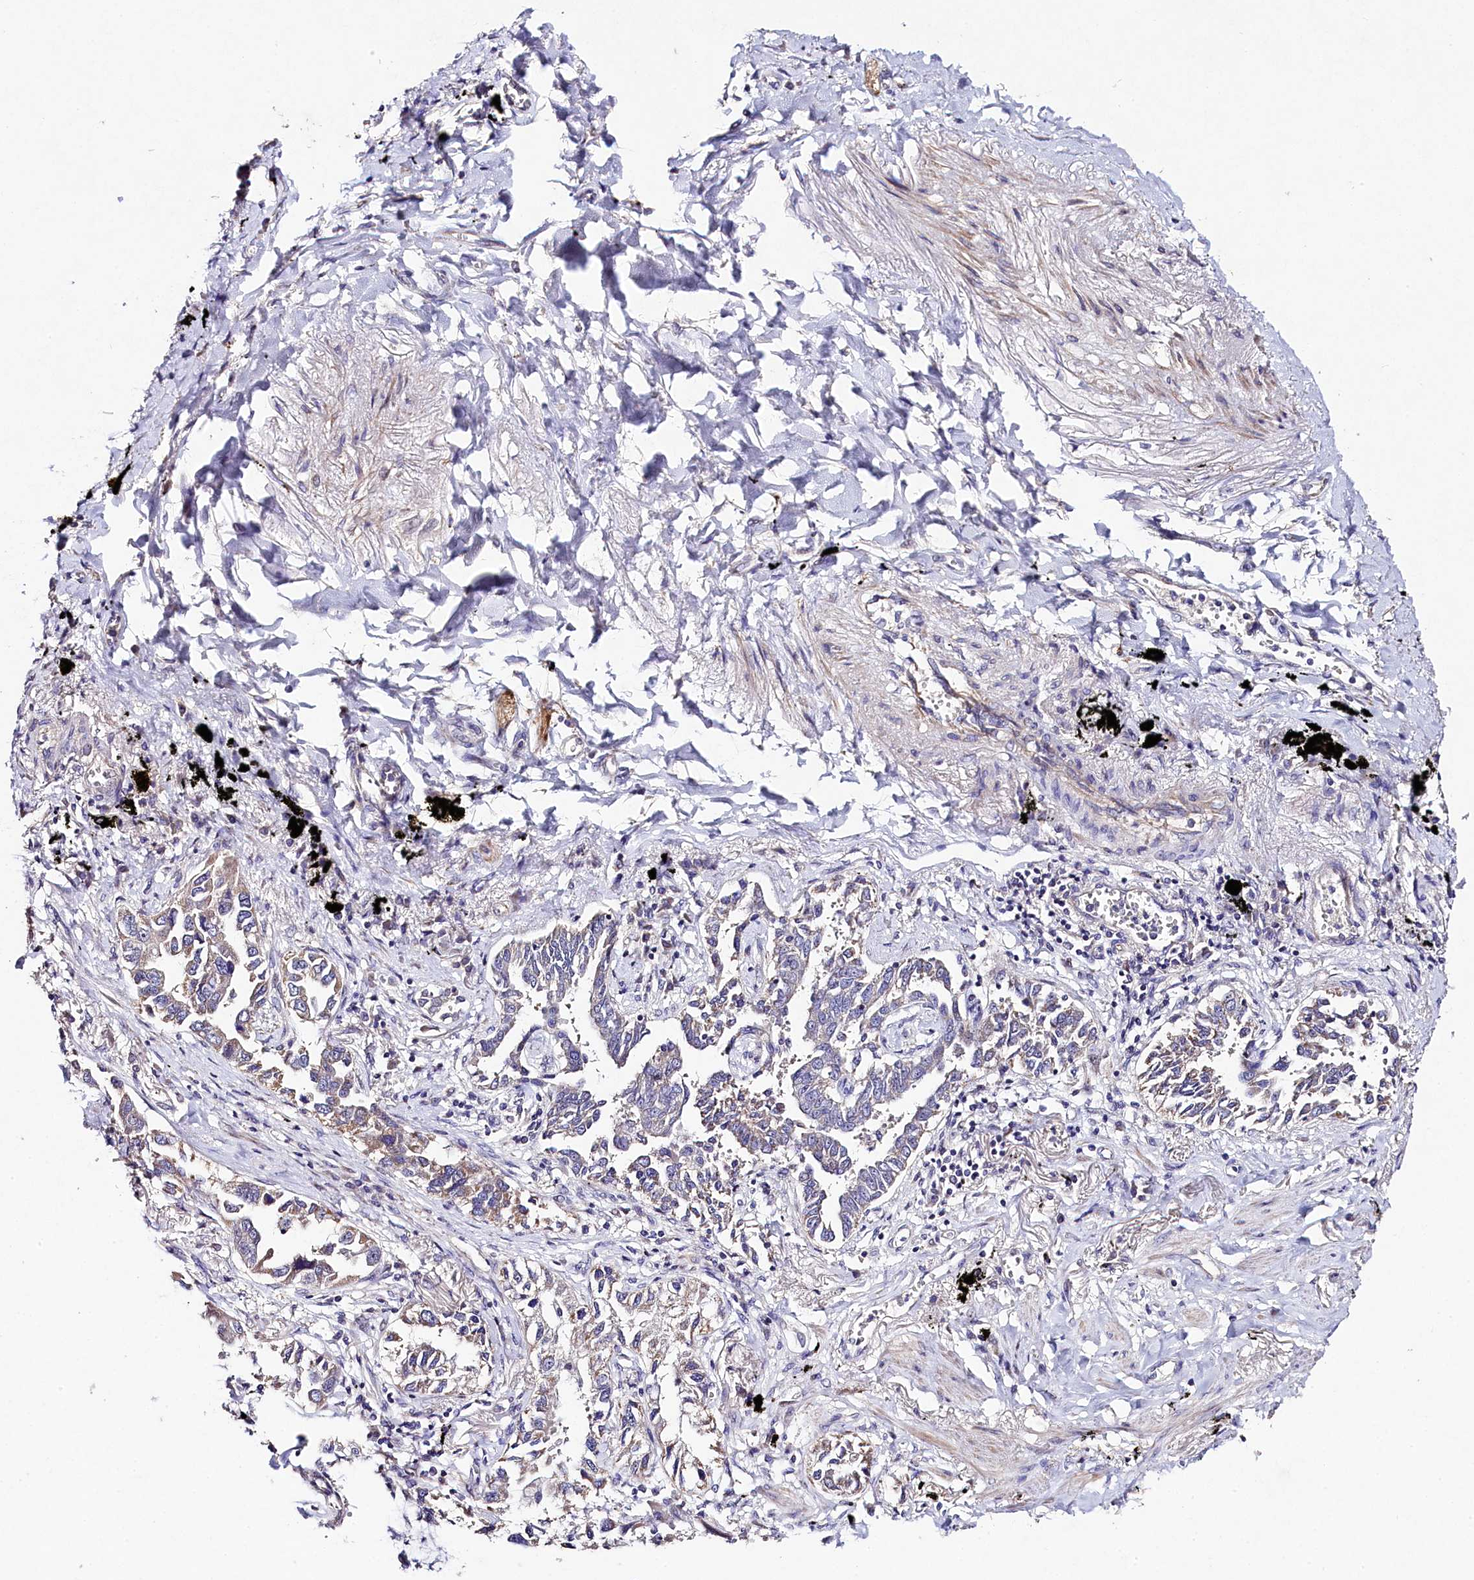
{"staining": {"intensity": "moderate", "quantity": "<25%", "location": "cytoplasmic/membranous"}, "tissue": "lung cancer", "cell_type": "Tumor cells", "image_type": "cancer", "snomed": [{"axis": "morphology", "description": "Adenocarcinoma, NOS"}, {"axis": "topography", "description": "Lung"}], "caption": "Immunohistochemical staining of human lung cancer (adenocarcinoma) displays moderate cytoplasmic/membranous protein positivity in approximately <25% of tumor cells.", "gene": "FXYD6", "patient": {"sex": "male", "age": 67}}